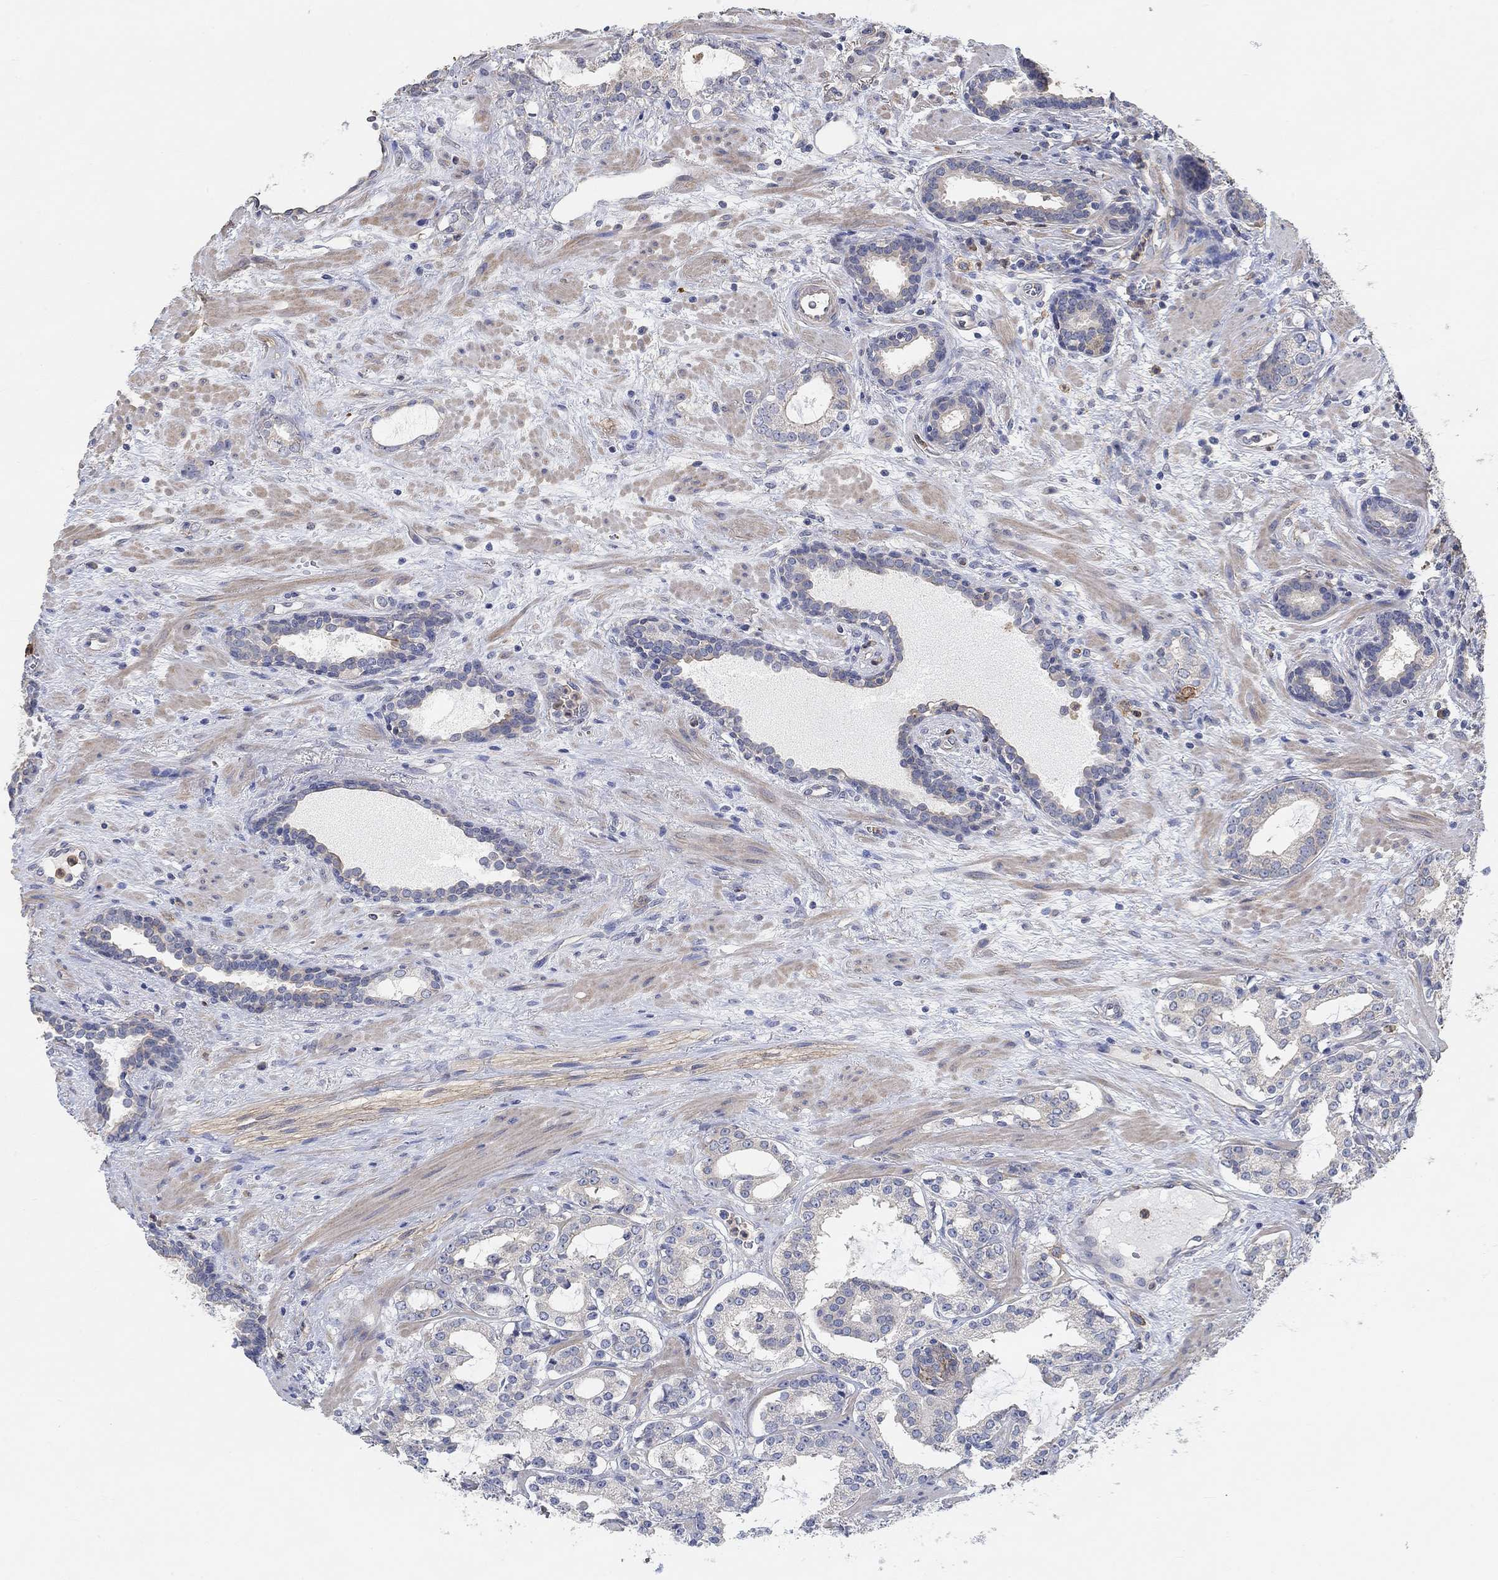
{"staining": {"intensity": "weak", "quantity": "<25%", "location": "cytoplasmic/membranous"}, "tissue": "prostate cancer", "cell_type": "Tumor cells", "image_type": "cancer", "snomed": [{"axis": "morphology", "description": "Adenocarcinoma, NOS"}, {"axis": "topography", "description": "Prostate"}], "caption": "This is an IHC micrograph of prostate cancer. There is no positivity in tumor cells.", "gene": "SYT16", "patient": {"sex": "male", "age": 66}}